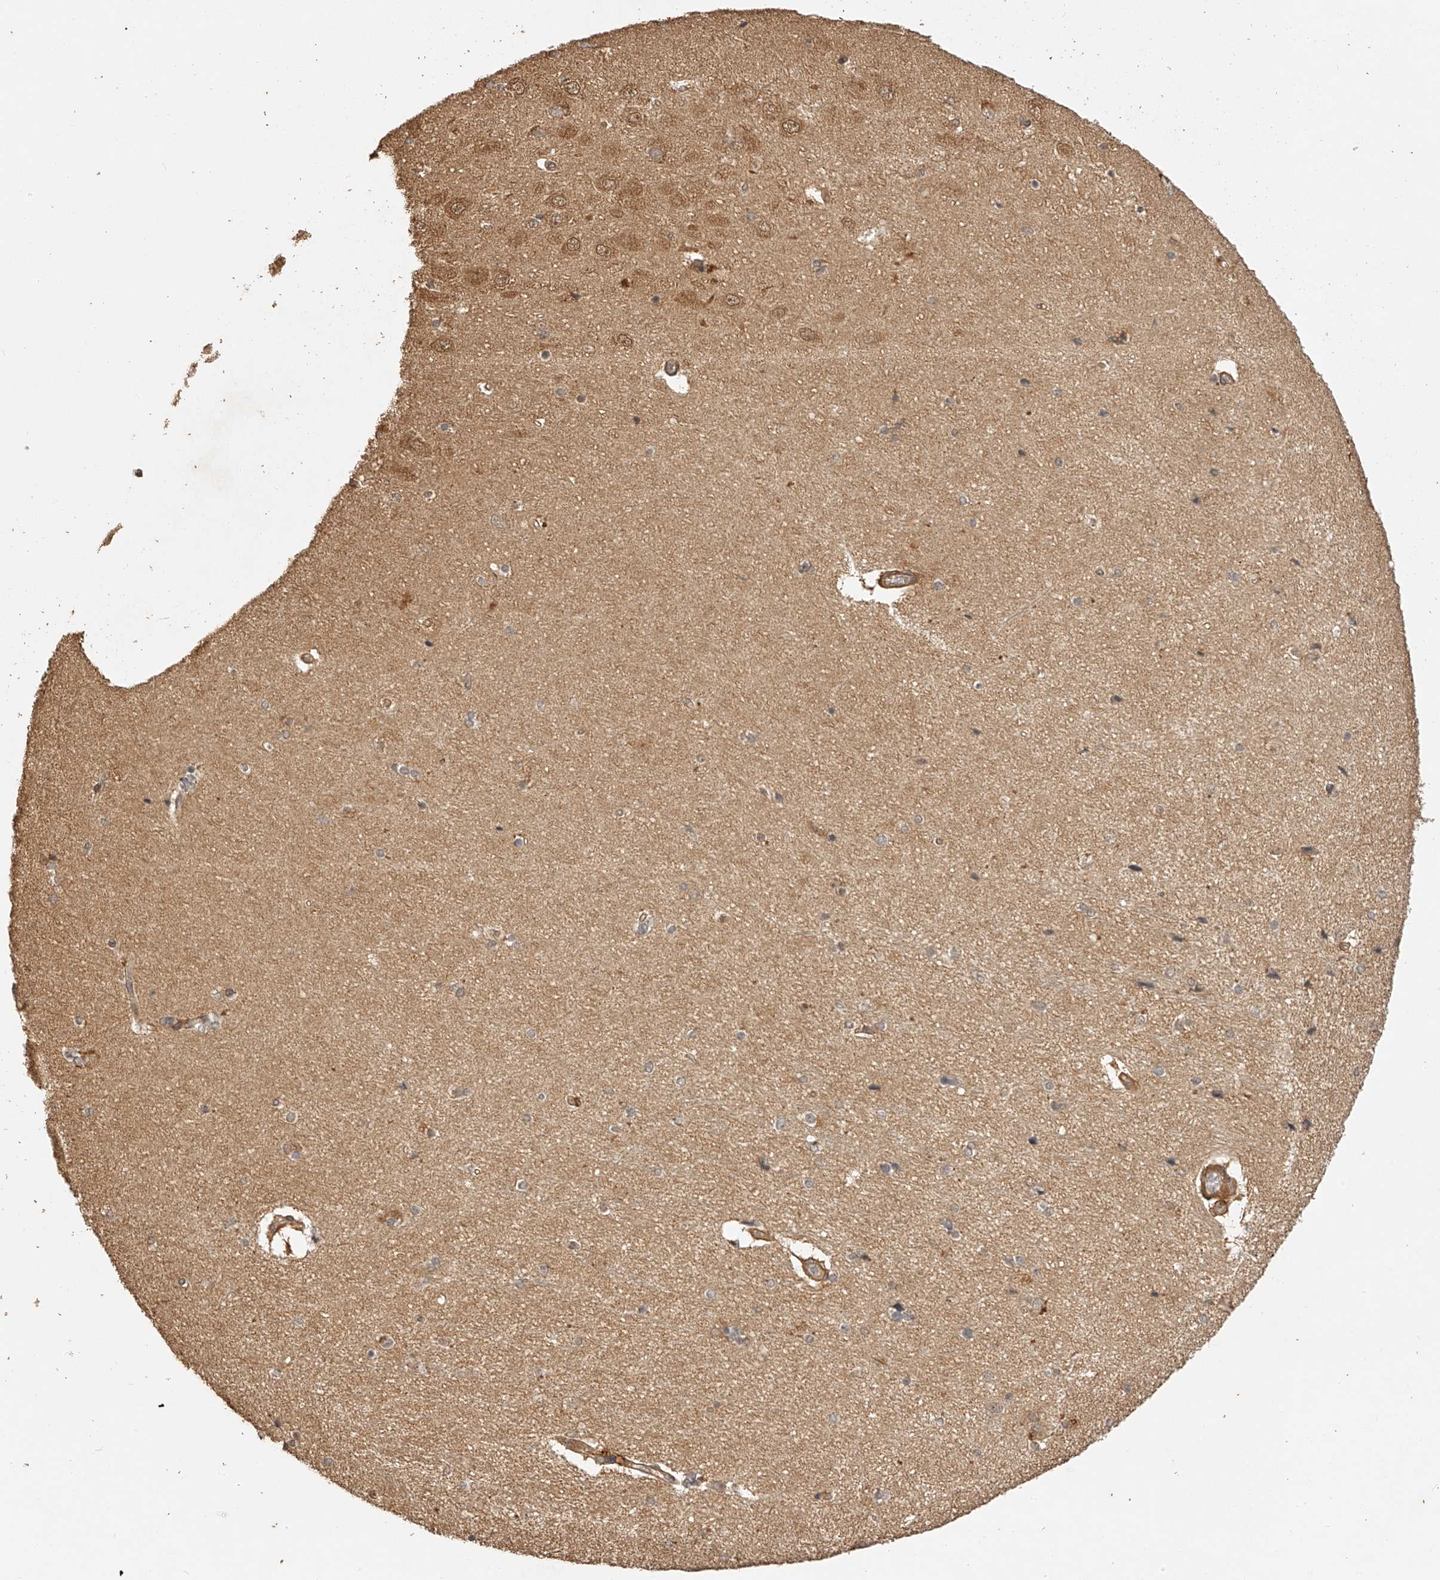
{"staining": {"intensity": "negative", "quantity": "none", "location": "none"}, "tissue": "hippocampus", "cell_type": "Glial cells", "image_type": "normal", "snomed": [{"axis": "morphology", "description": "Normal tissue, NOS"}, {"axis": "topography", "description": "Hippocampus"}], "caption": "An immunohistochemistry histopathology image of unremarkable hippocampus is shown. There is no staining in glial cells of hippocampus. (Immunohistochemistry (ihc), brightfield microscopy, high magnification).", "gene": "BCL2L11", "patient": {"sex": "female", "age": 54}}